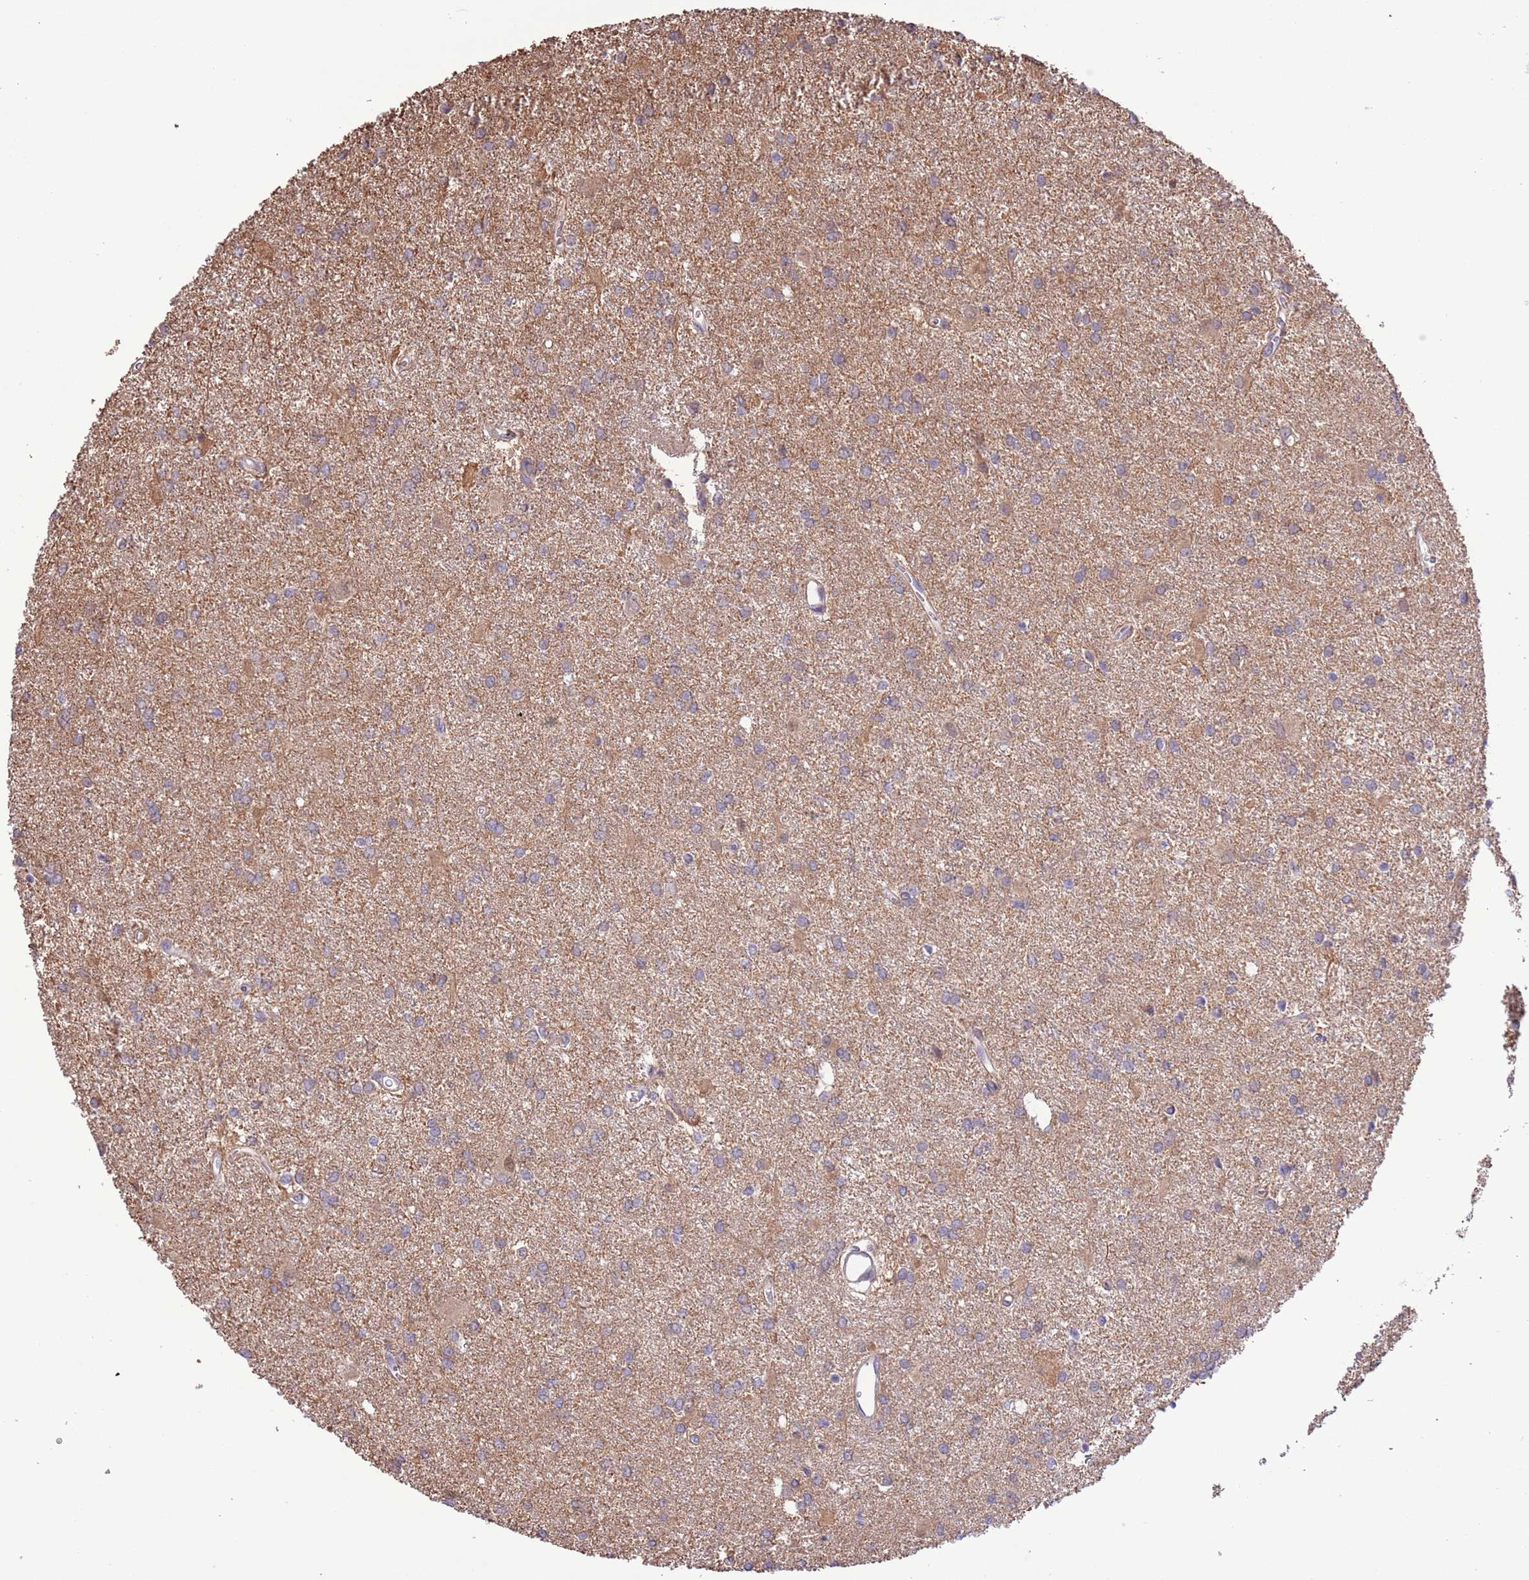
{"staining": {"intensity": "moderate", "quantity": "<25%", "location": "cytoplasmic/membranous"}, "tissue": "glioma", "cell_type": "Tumor cells", "image_type": "cancer", "snomed": [{"axis": "morphology", "description": "Glioma, malignant, High grade"}, {"axis": "topography", "description": "Brain"}], "caption": "The histopathology image shows immunohistochemical staining of high-grade glioma (malignant). There is moderate cytoplasmic/membranous expression is seen in about <25% of tumor cells.", "gene": "PRR32", "patient": {"sex": "female", "age": 50}}